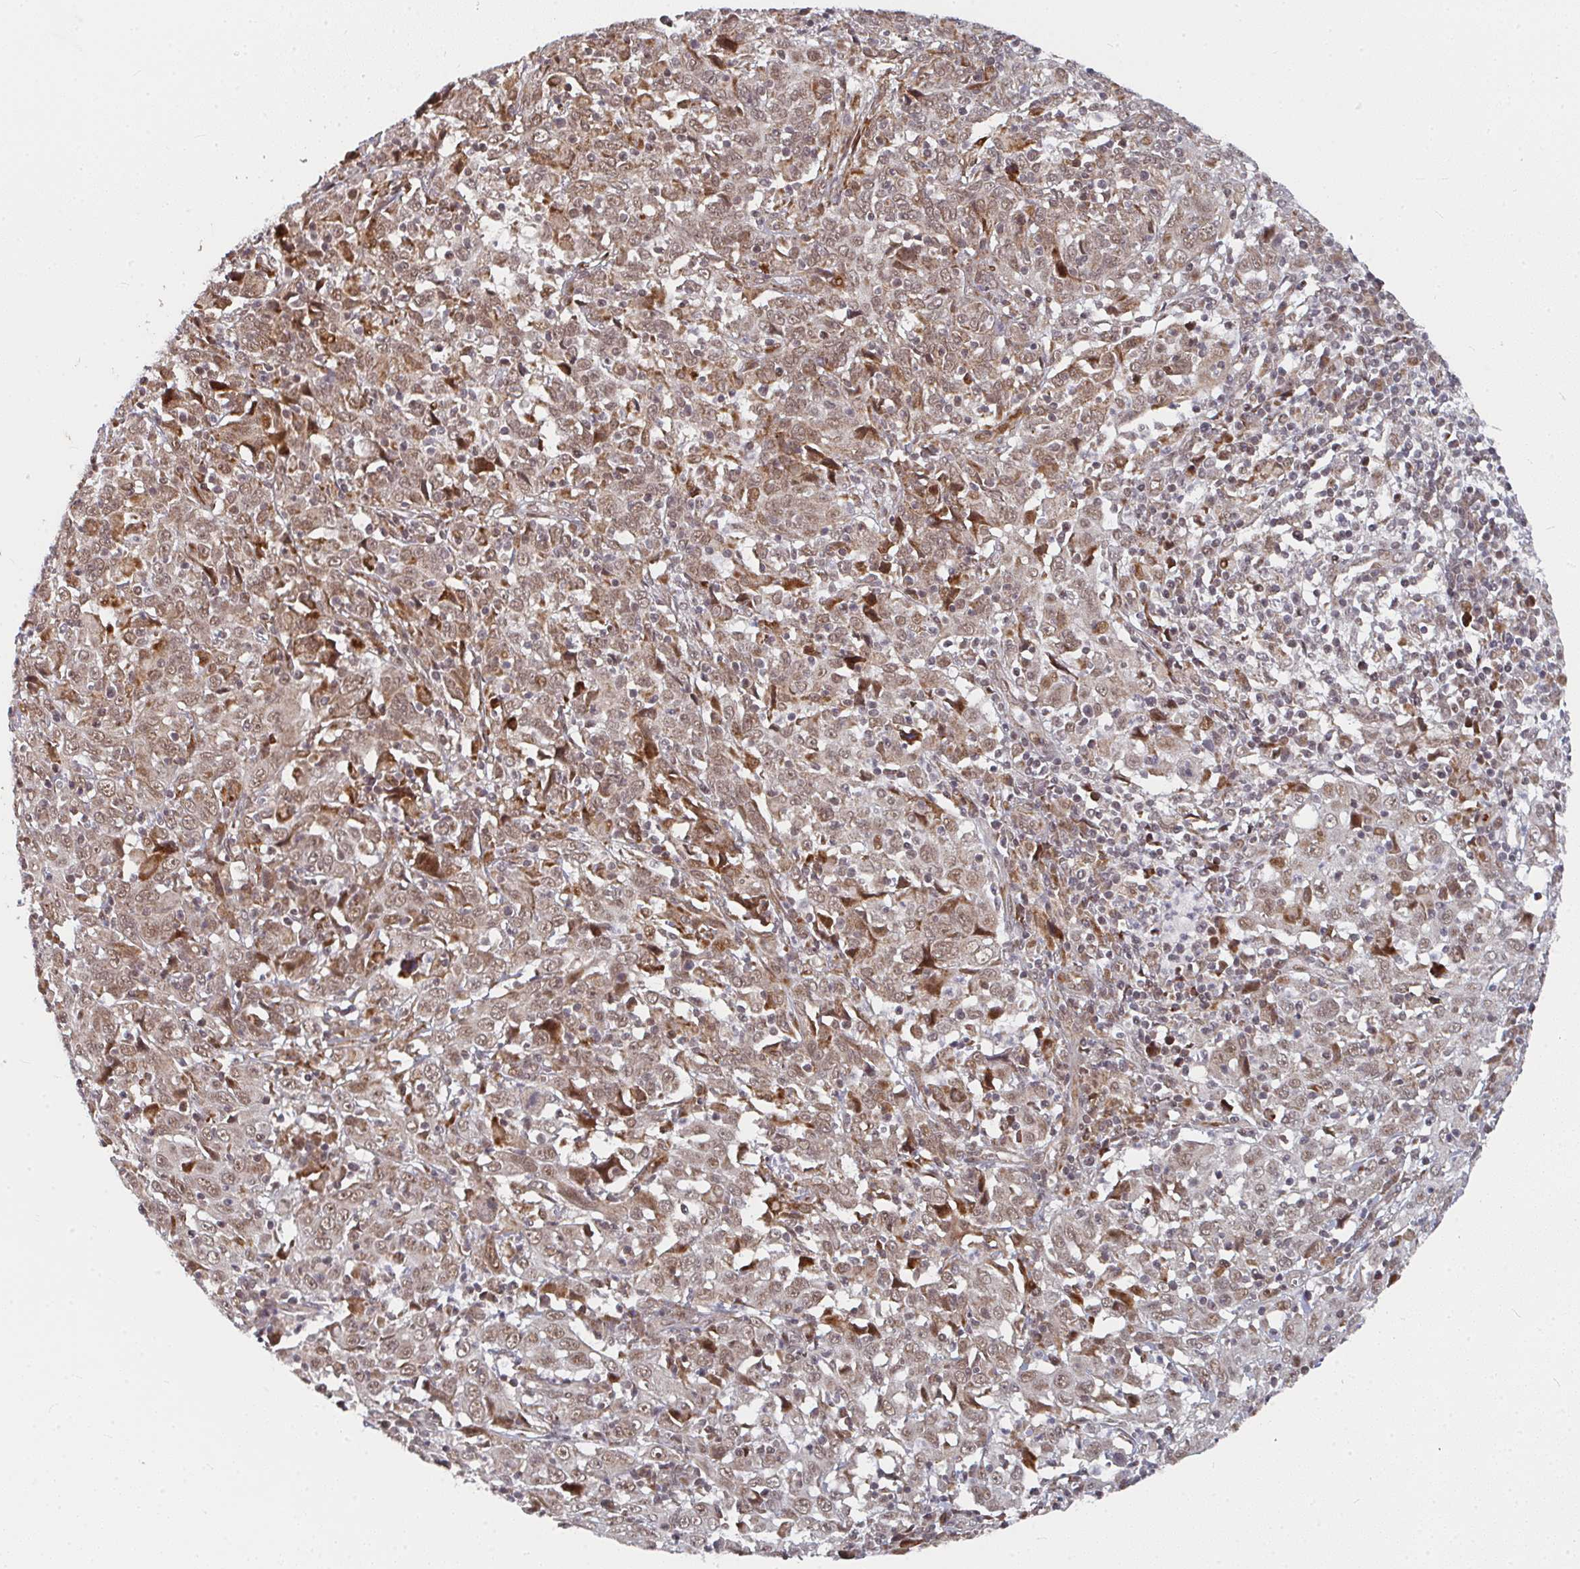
{"staining": {"intensity": "moderate", "quantity": ">75%", "location": "cytoplasmic/membranous,nuclear"}, "tissue": "cervical cancer", "cell_type": "Tumor cells", "image_type": "cancer", "snomed": [{"axis": "morphology", "description": "Squamous cell carcinoma, NOS"}, {"axis": "topography", "description": "Cervix"}], "caption": "DAB immunohistochemical staining of human cervical cancer demonstrates moderate cytoplasmic/membranous and nuclear protein positivity in about >75% of tumor cells.", "gene": "RBBP5", "patient": {"sex": "female", "age": 46}}